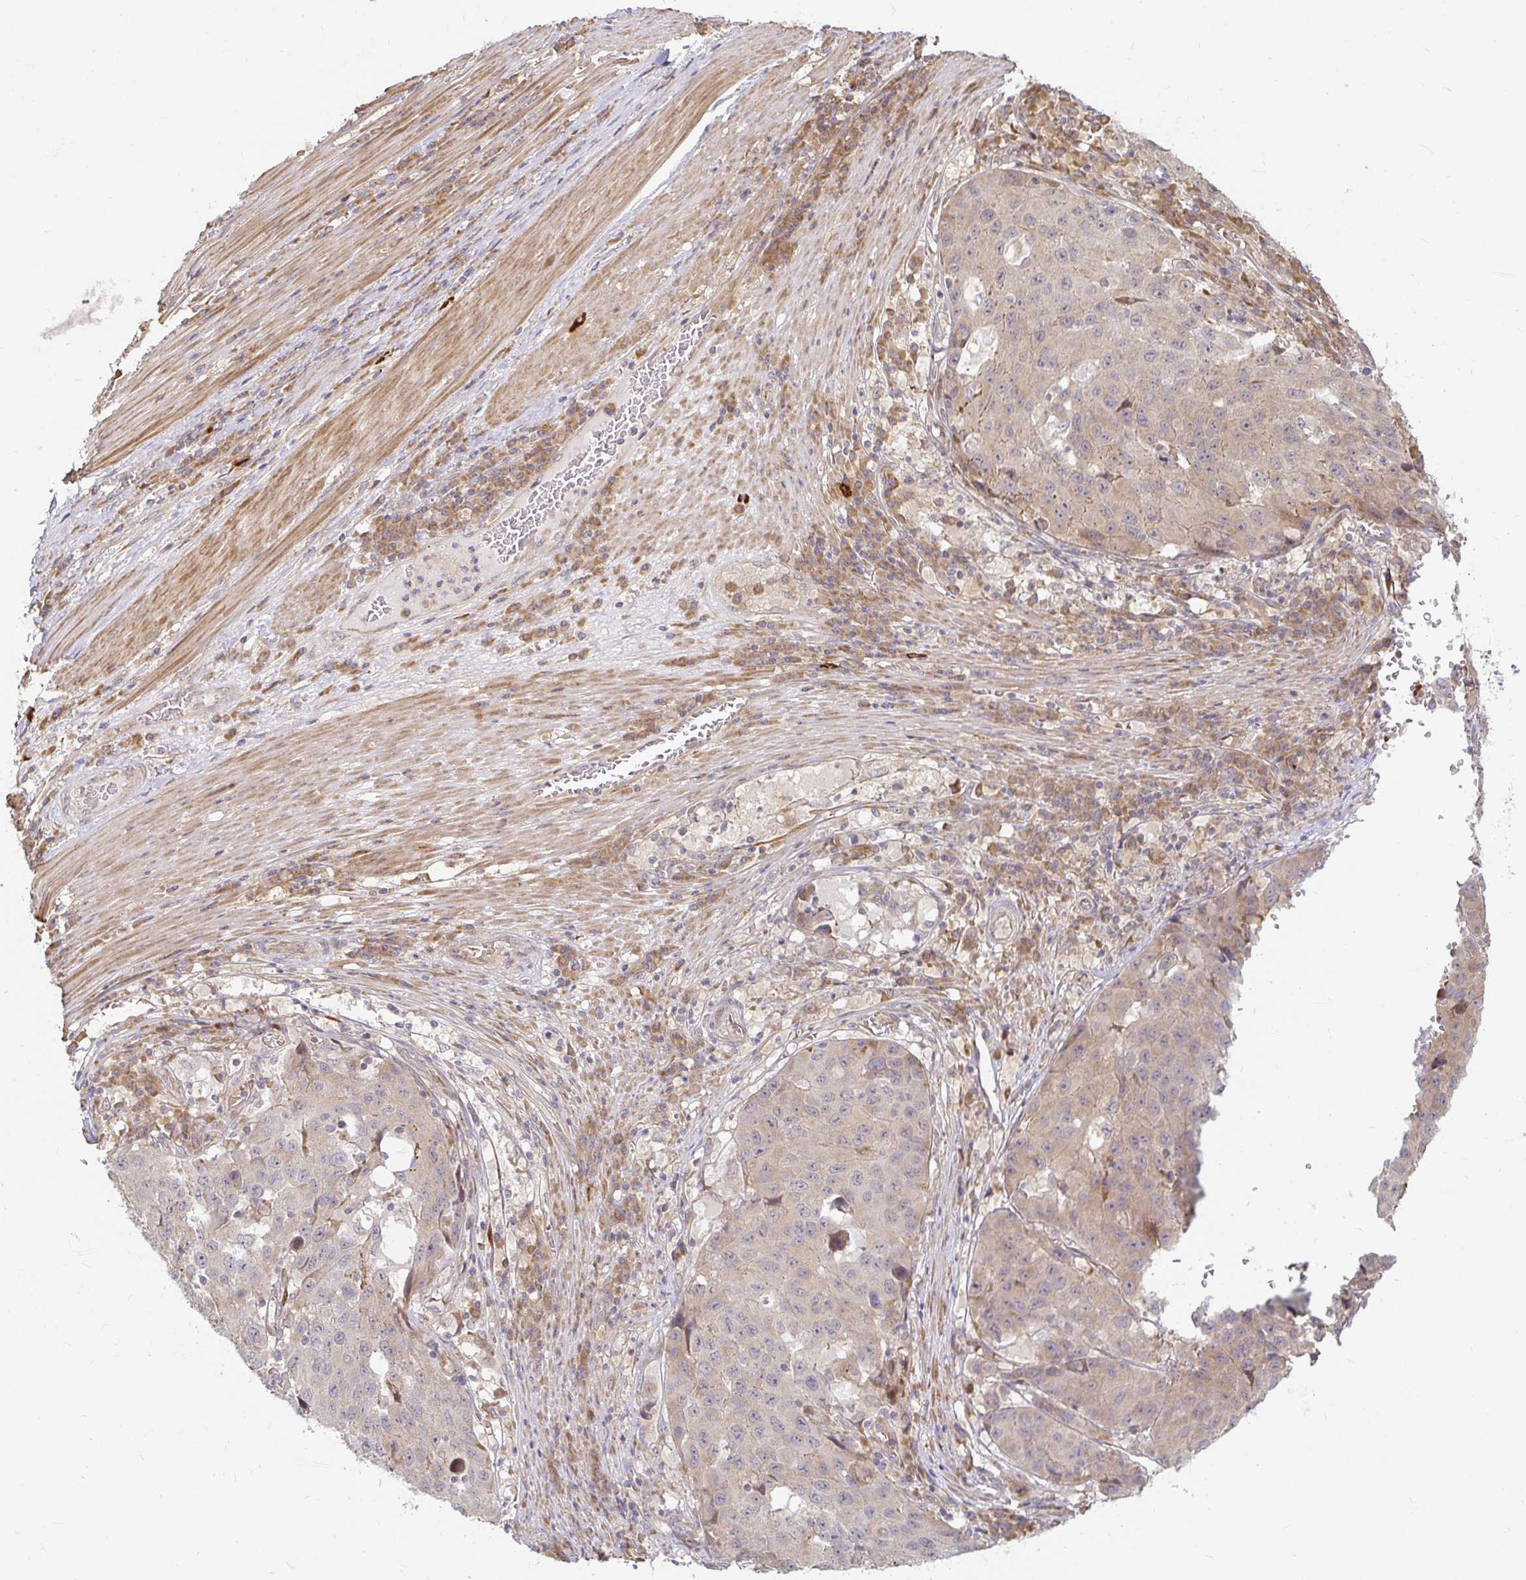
{"staining": {"intensity": "weak", "quantity": "<25%", "location": "cytoplasmic/membranous"}, "tissue": "stomach cancer", "cell_type": "Tumor cells", "image_type": "cancer", "snomed": [{"axis": "morphology", "description": "Adenocarcinoma, NOS"}, {"axis": "topography", "description": "Stomach"}], "caption": "This is an immunohistochemistry histopathology image of stomach adenocarcinoma. There is no expression in tumor cells.", "gene": "CAST", "patient": {"sex": "male", "age": 71}}